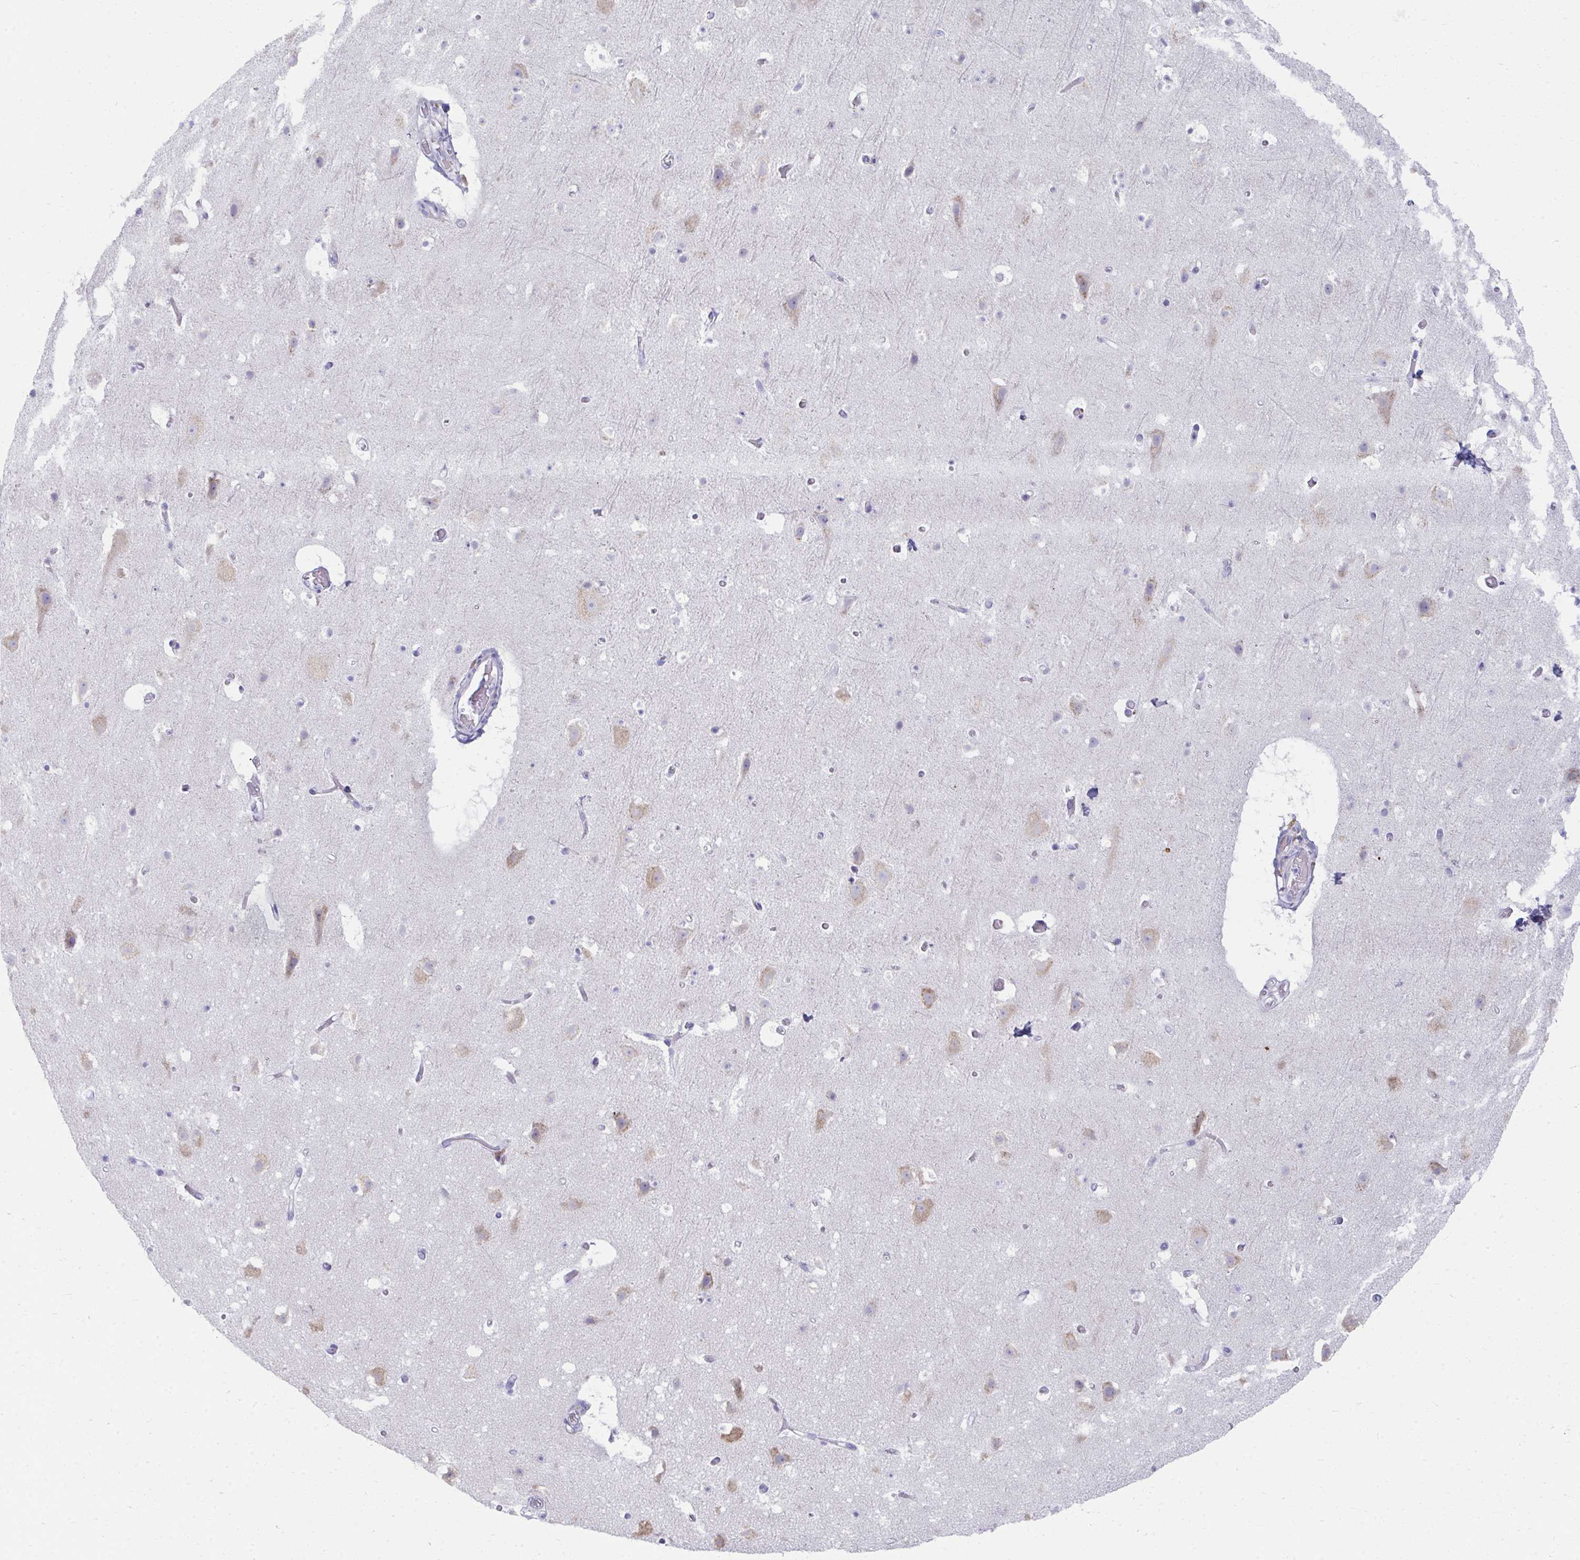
{"staining": {"intensity": "negative", "quantity": "none", "location": "none"}, "tissue": "cerebral cortex", "cell_type": "Endothelial cells", "image_type": "normal", "snomed": [{"axis": "morphology", "description": "Normal tissue, NOS"}, {"axis": "topography", "description": "Cerebral cortex"}], "caption": "Immunohistochemistry (IHC) of unremarkable cerebral cortex demonstrates no staining in endothelial cells.", "gene": "FASLG", "patient": {"sex": "female", "age": 42}}